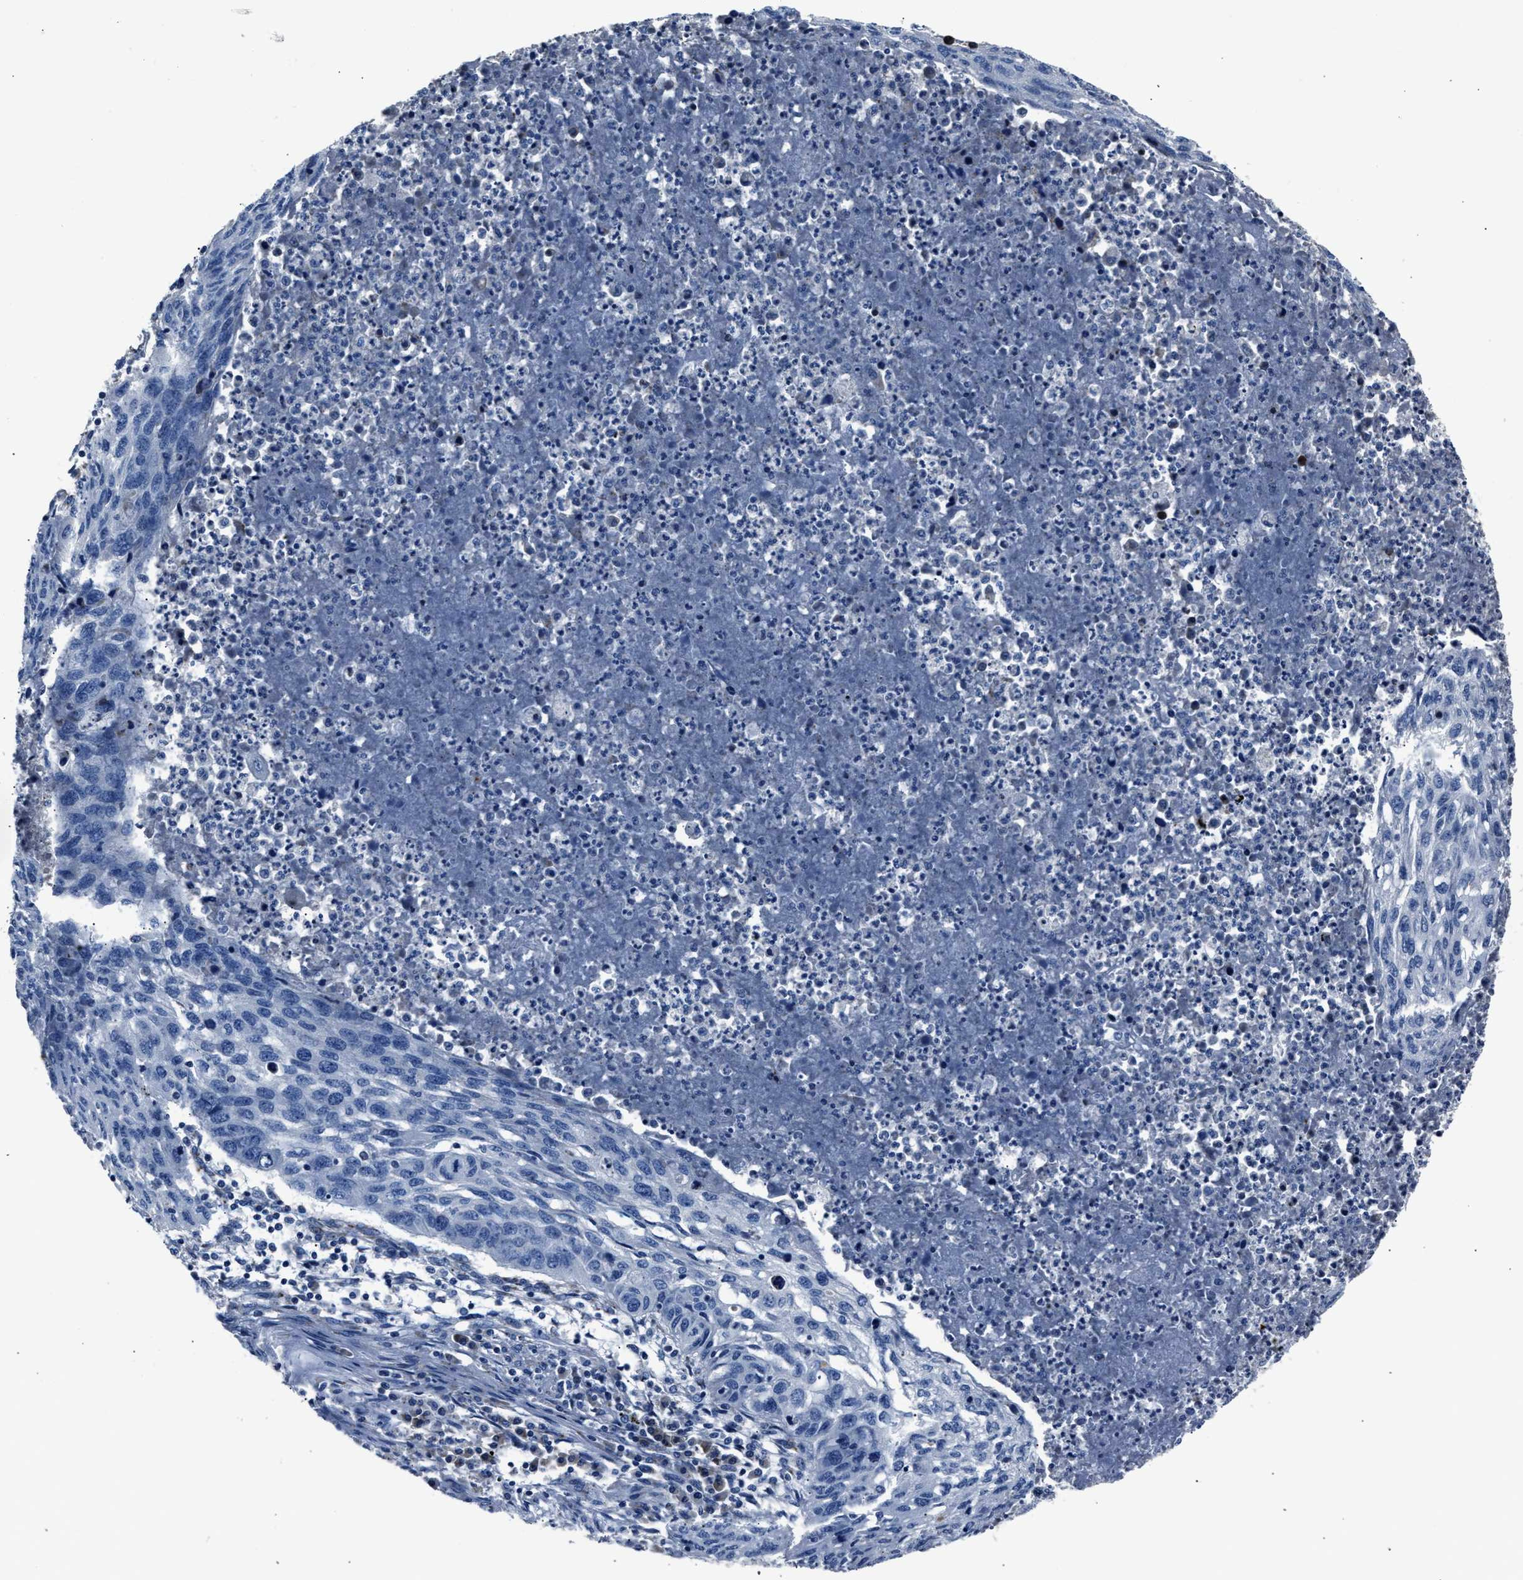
{"staining": {"intensity": "negative", "quantity": "none", "location": "none"}, "tissue": "lung cancer", "cell_type": "Tumor cells", "image_type": "cancer", "snomed": [{"axis": "morphology", "description": "Squamous cell carcinoma, NOS"}, {"axis": "topography", "description": "Lung"}], "caption": "Image shows no protein positivity in tumor cells of lung squamous cell carcinoma tissue.", "gene": "DNAJC24", "patient": {"sex": "female", "age": 63}}